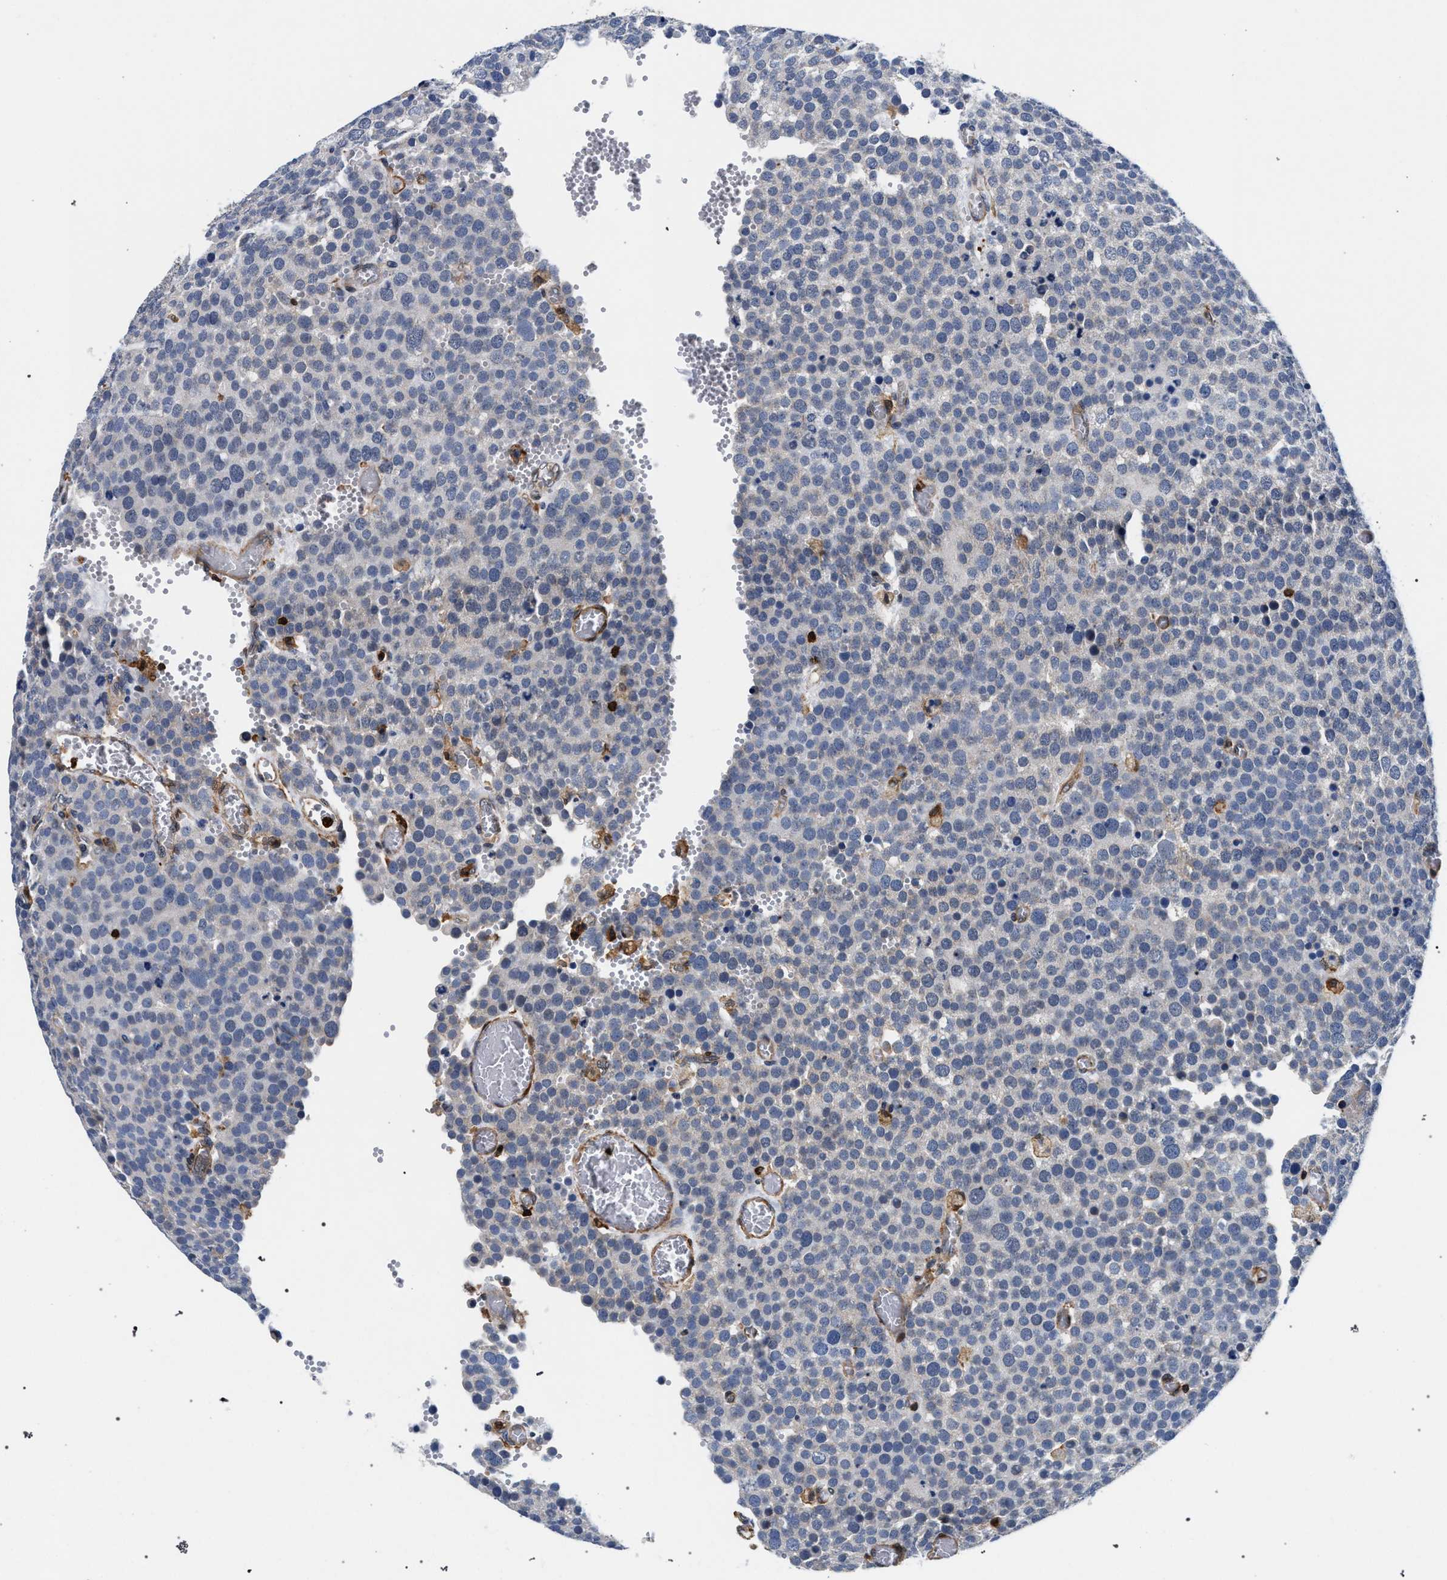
{"staining": {"intensity": "negative", "quantity": "none", "location": "none"}, "tissue": "testis cancer", "cell_type": "Tumor cells", "image_type": "cancer", "snomed": [{"axis": "morphology", "description": "Normal tissue, NOS"}, {"axis": "morphology", "description": "Seminoma, NOS"}, {"axis": "topography", "description": "Testis"}], "caption": "Micrograph shows no significant protein expression in tumor cells of testis cancer (seminoma).", "gene": "LASP1", "patient": {"sex": "male", "age": 71}}